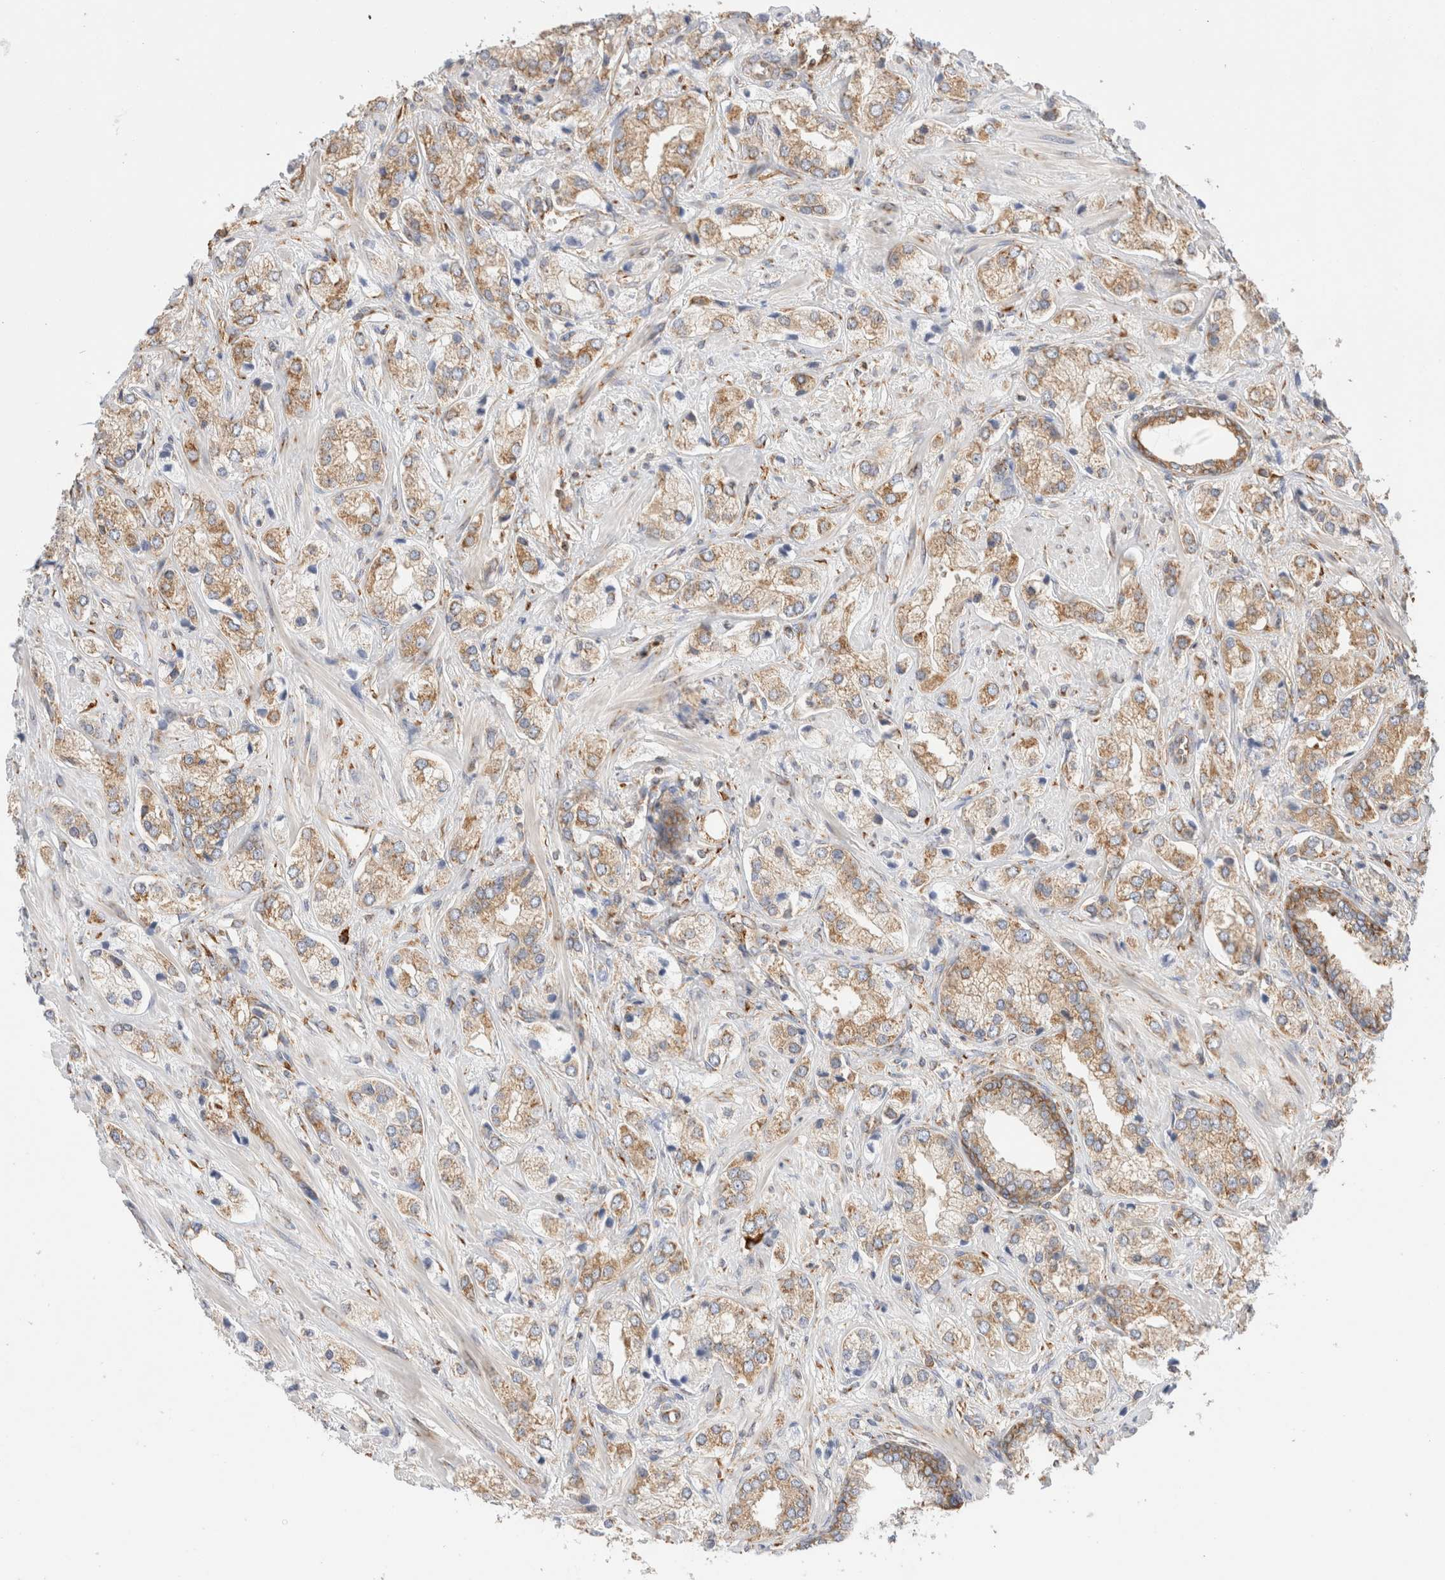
{"staining": {"intensity": "moderate", "quantity": ">75%", "location": "cytoplasmic/membranous"}, "tissue": "prostate cancer", "cell_type": "Tumor cells", "image_type": "cancer", "snomed": [{"axis": "morphology", "description": "Adenocarcinoma, High grade"}, {"axis": "topography", "description": "Prostate"}], "caption": "Moderate cytoplasmic/membranous staining is seen in approximately >75% of tumor cells in prostate cancer (adenocarcinoma (high-grade)).", "gene": "ZC2HC1A", "patient": {"sex": "male", "age": 66}}